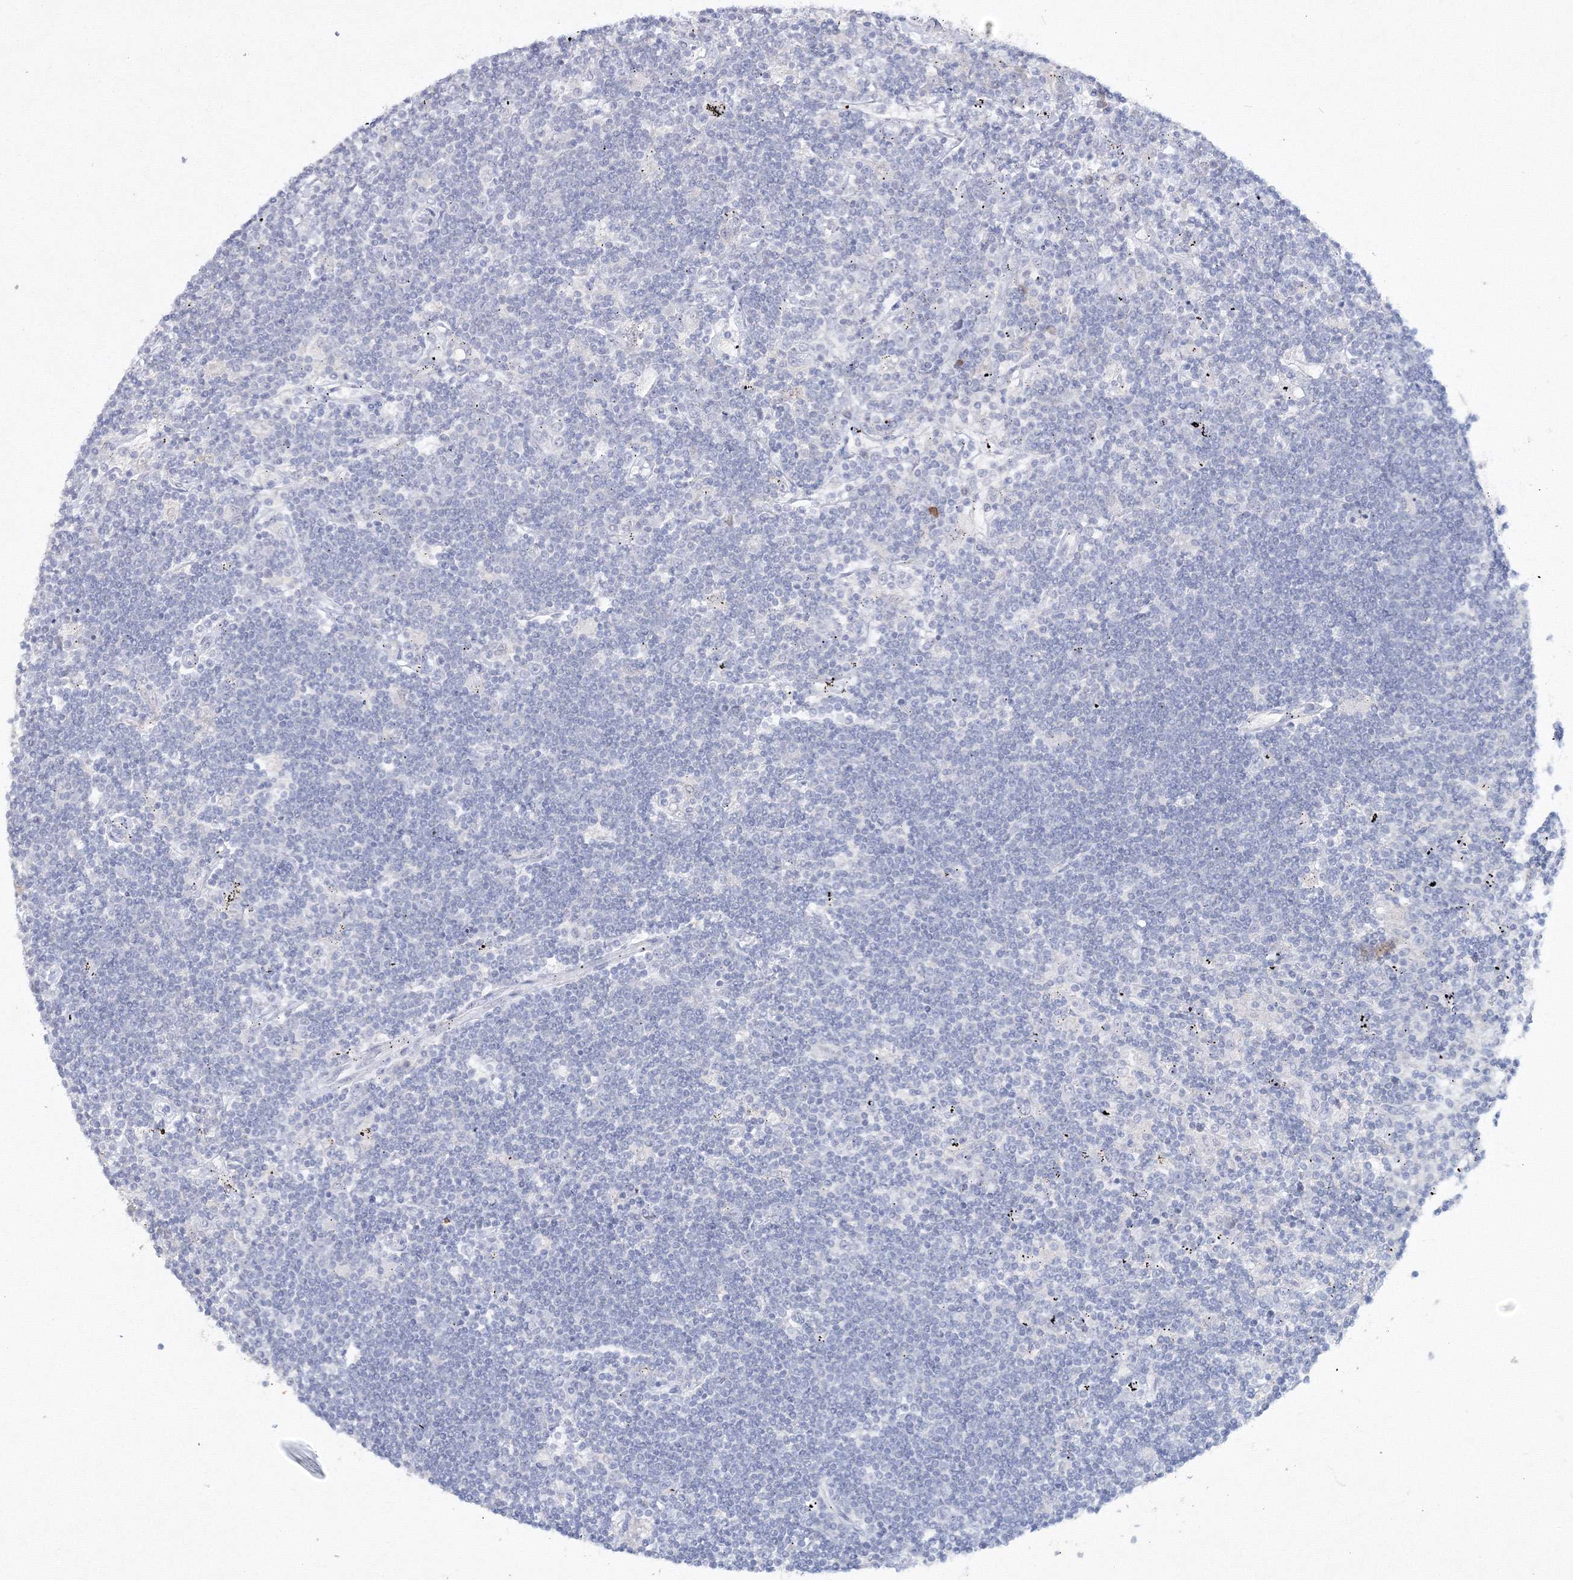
{"staining": {"intensity": "negative", "quantity": "none", "location": "none"}, "tissue": "lymphoma", "cell_type": "Tumor cells", "image_type": "cancer", "snomed": [{"axis": "morphology", "description": "Malignant lymphoma, non-Hodgkin's type, Low grade"}, {"axis": "topography", "description": "Spleen"}], "caption": "Histopathology image shows no protein staining in tumor cells of lymphoma tissue. Brightfield microscopy of immunohistochemistry stained with DAB (brown) and hematoxylin (blue), captured at high magnification.", "gene": "GCKR", "patient": {"sex": "male", "age": 76}}